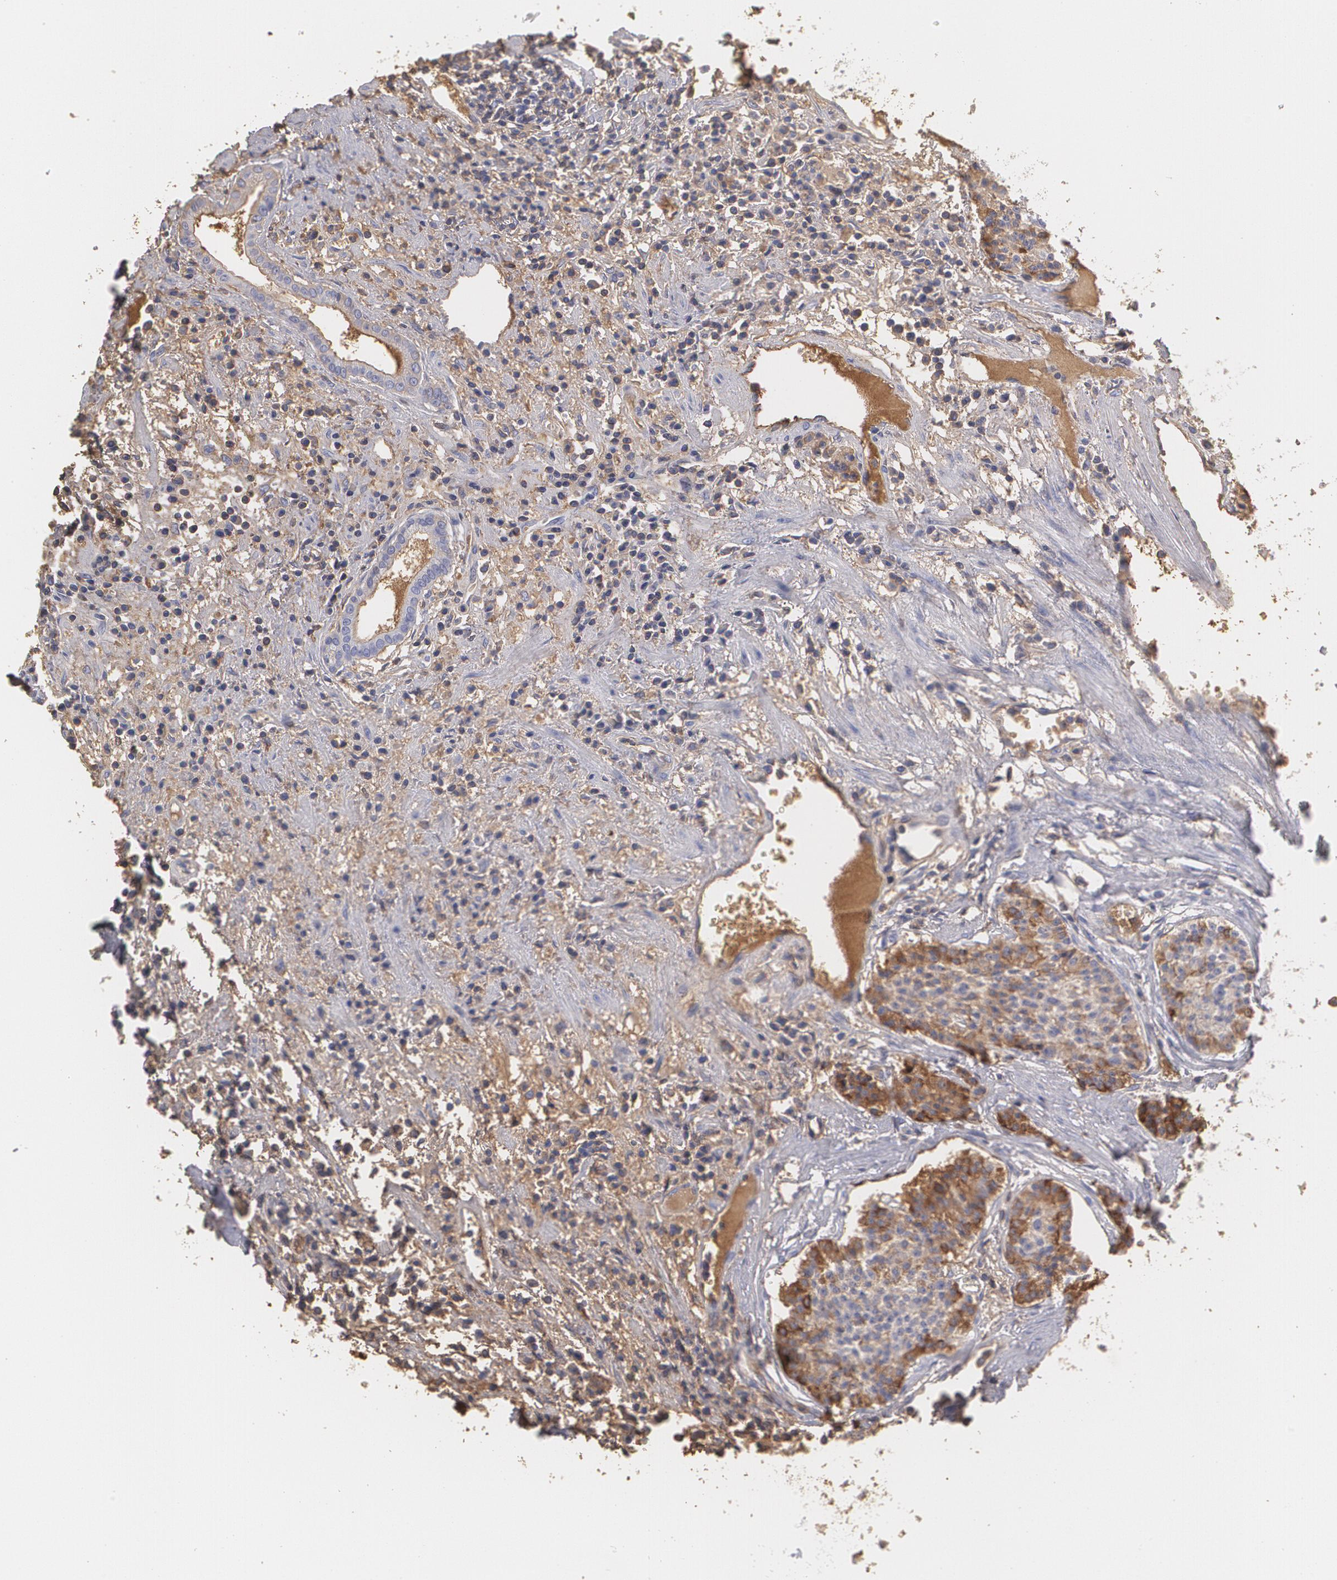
{"staining": {"intensity": "moderate", "quantity": ">75%", "location": "cytoplasmic/membranous"}, "tissue": "carcinoid", "cell_type": "Tumor cells", "image_type": "cancer", "snomed": [{"axis": "morphology", "description": "Carcinoid, malignant, NOS"}, {"axis": "topography", "description": "Stomach"}], "caption": "Moderate cytoplasmic/membranous staining is seen in about >75% of tumor cells in carcinoid.", "gene": "SERPINA1", "patient": {"sex": "female", "age": 76}}